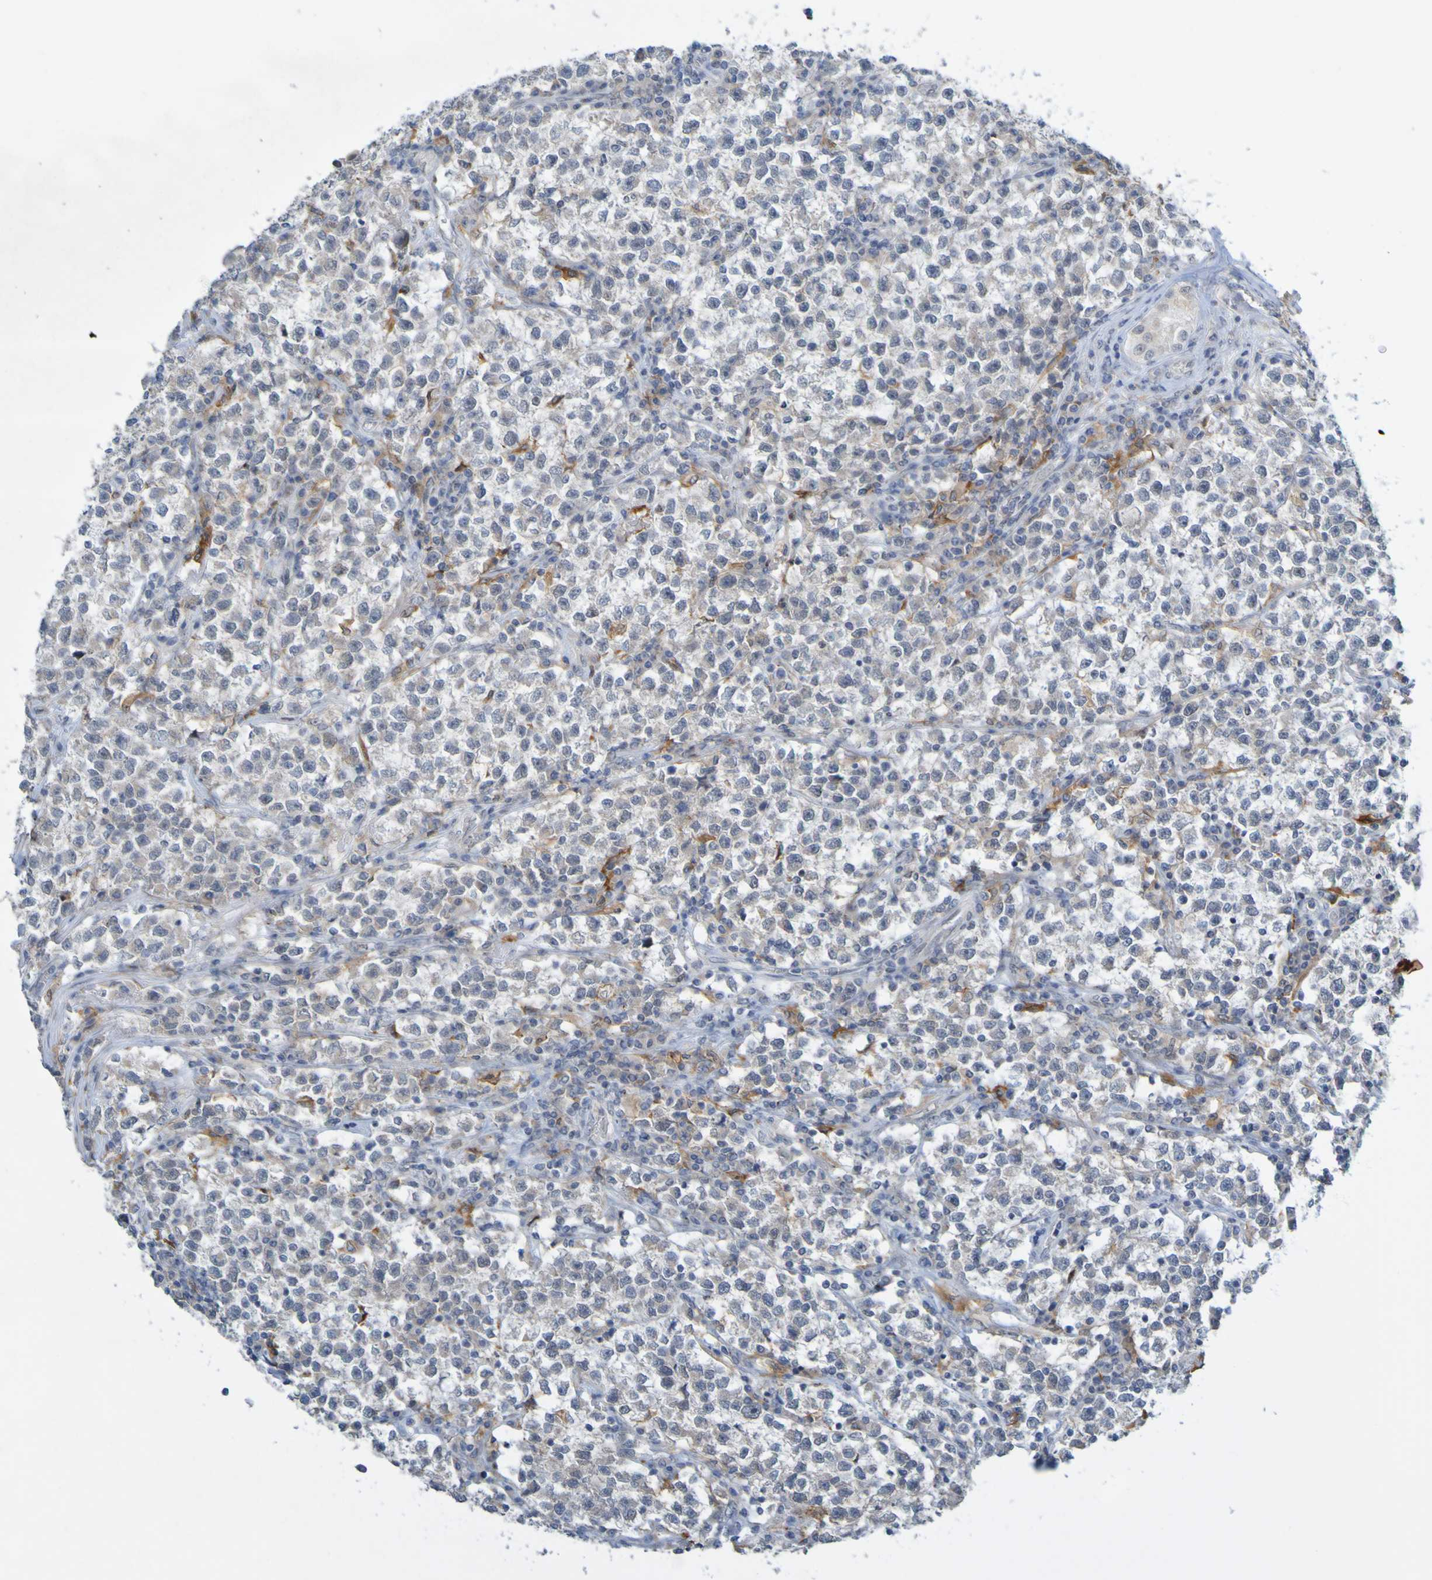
{"staining": {"intensity": "weak", "quantity": "<25%", "location": "cytoplasmic/membranous"}, "tissue": "testis cancer", "cell_type": "Tumor cells", "image_type": "cancer", "snomed": [{"axis": "morphology", "description": "Seminoma, NOS"}, {"axis": "topography", "description": "Testis"}], "caption": "There is no significant positivity in tumor cells of testis cancer.", "gene": "LILRB5", "patient": {"sex": "male", "age": 22}}